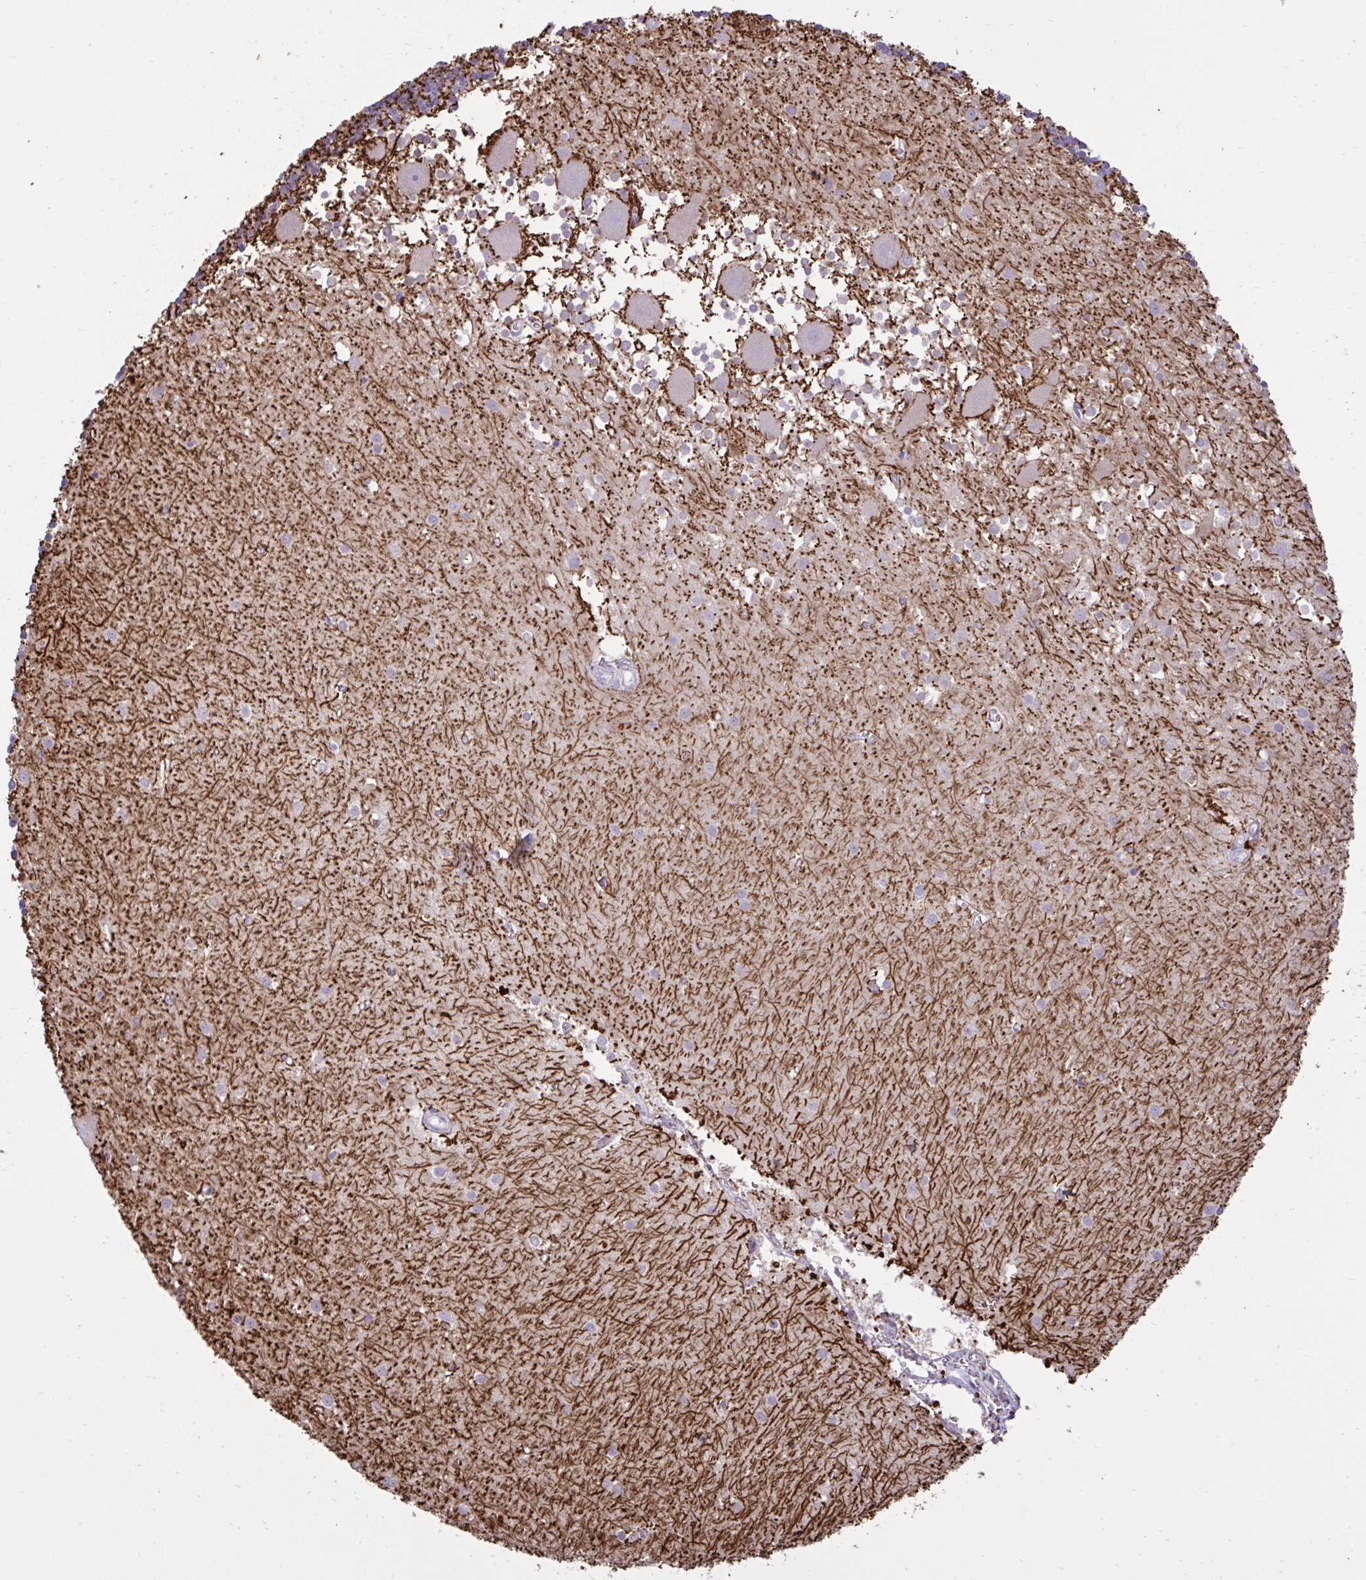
{"staining": {"intensity": "negative", "quantity": "none", "location": "none"}, "tissue": "cerebellum", "cell_type": "Cells in granular layer", "image_type": "normal", "snomed": [{"axis": "morphology", "description": "Normal tissue, NOS"}, {"axis": "topography", "description": "Cerebellum"}], "caption": "High magnification brightfield microscopy of benign cerebellum stained with DAB (3,3'-diaminobenzidine) (brown) and counterstained with hematoxylin (blue): cells in granular layer show no significant positivity. (DAB immunohistochemistry visualized using brightfield microscopy, high magnification).", "gene": "CYP20A1", "patient": {"sex": "male", "age": 54}}